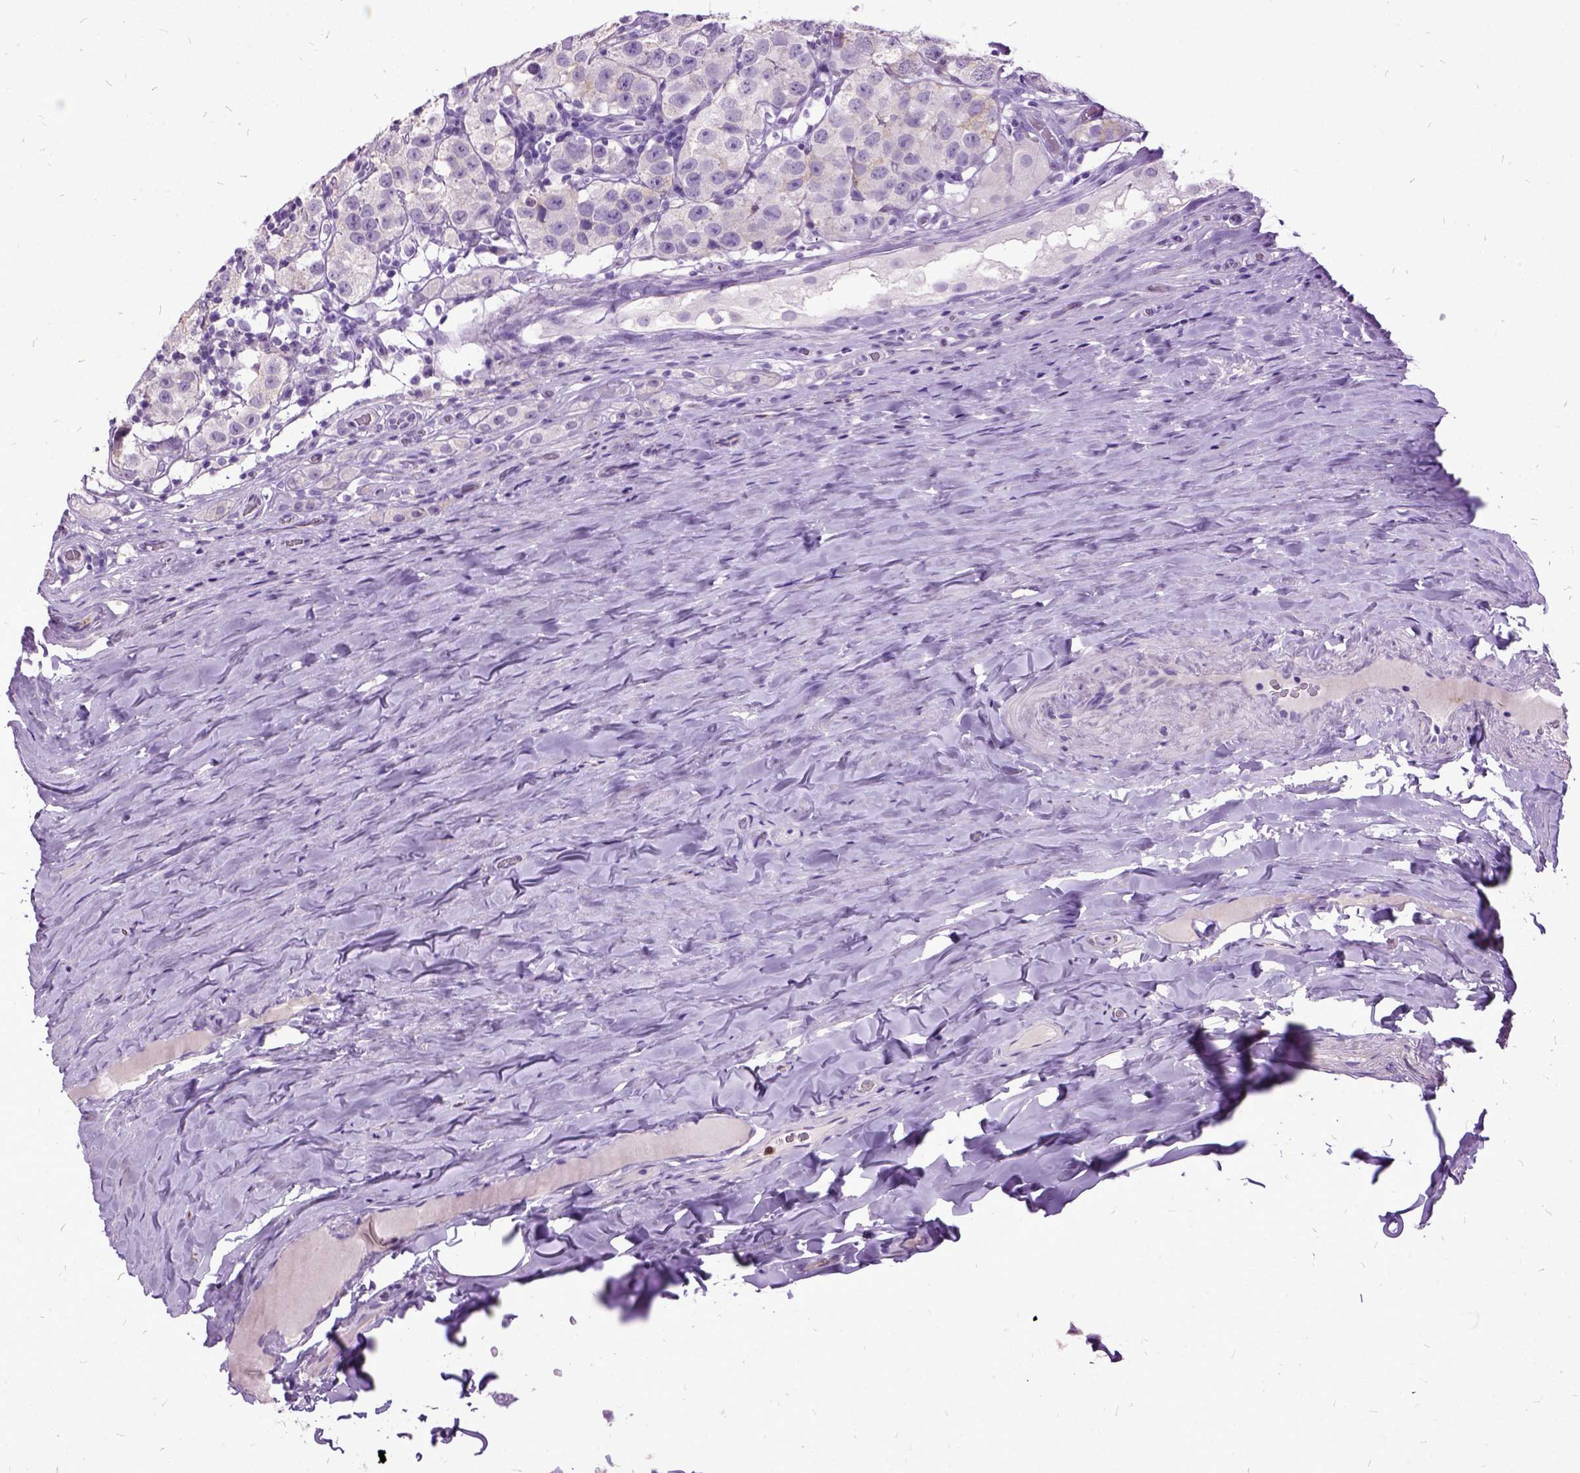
{"staining": {"intensity": "negative", "quantity": "none", "location": "none"}, "tissue": "testis cancer", "cell_type": "Tumor cells", "image_type": "cancer", "snomed": [{"axis": "morphology", "description": "Seminoma, NOS"}, {"axis": "topography", "description": "Testis"}], "caption": "This is an immunohistochemistry image of seminoma (testis). There is no positivity in tumor cells.", "gene": "MME", "patient": {"sex": "male", "age": 34}}